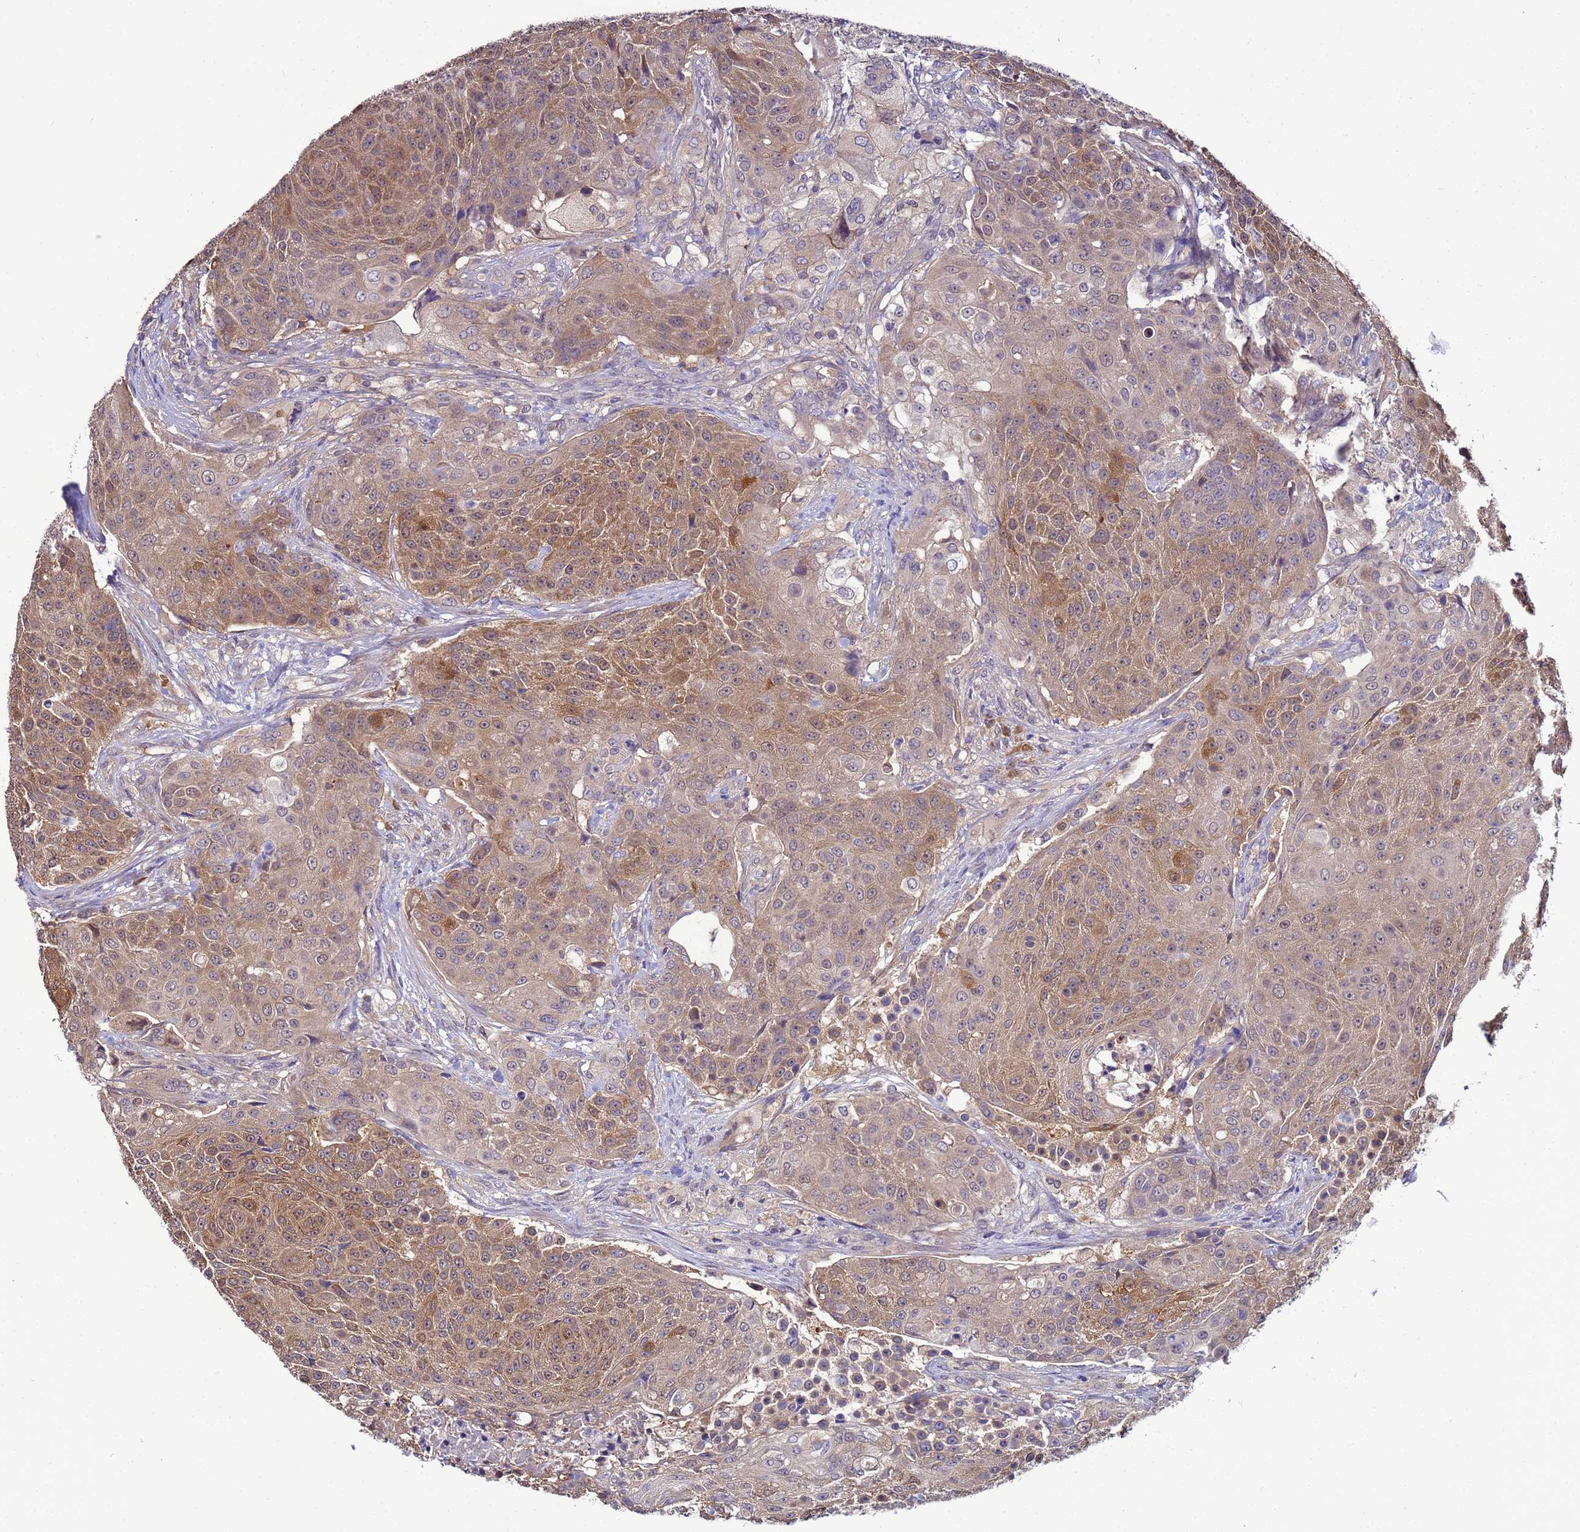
{"staining": {"intensity": "moderate", "quantity": ">75%", "location": "cytoplasmic/membranous"}, "tissue": "urothelial cancer", "cell_type": "Tumor cells", "image_type": "cancer", "snomed": [{"axis": "morphology", "description": "Urothelial carcinoma, High grade"}, {"axis": "topography", "description": "Urinary bladder"}], "caption": "Immunohistochemical staining of urothelial cancer shows medium levels of moderate cytoplasmic/membranous staining in approximately >75% of tumor cells.", "gene": "NAXE", "patient": {"sex": "female", "age": 63}}